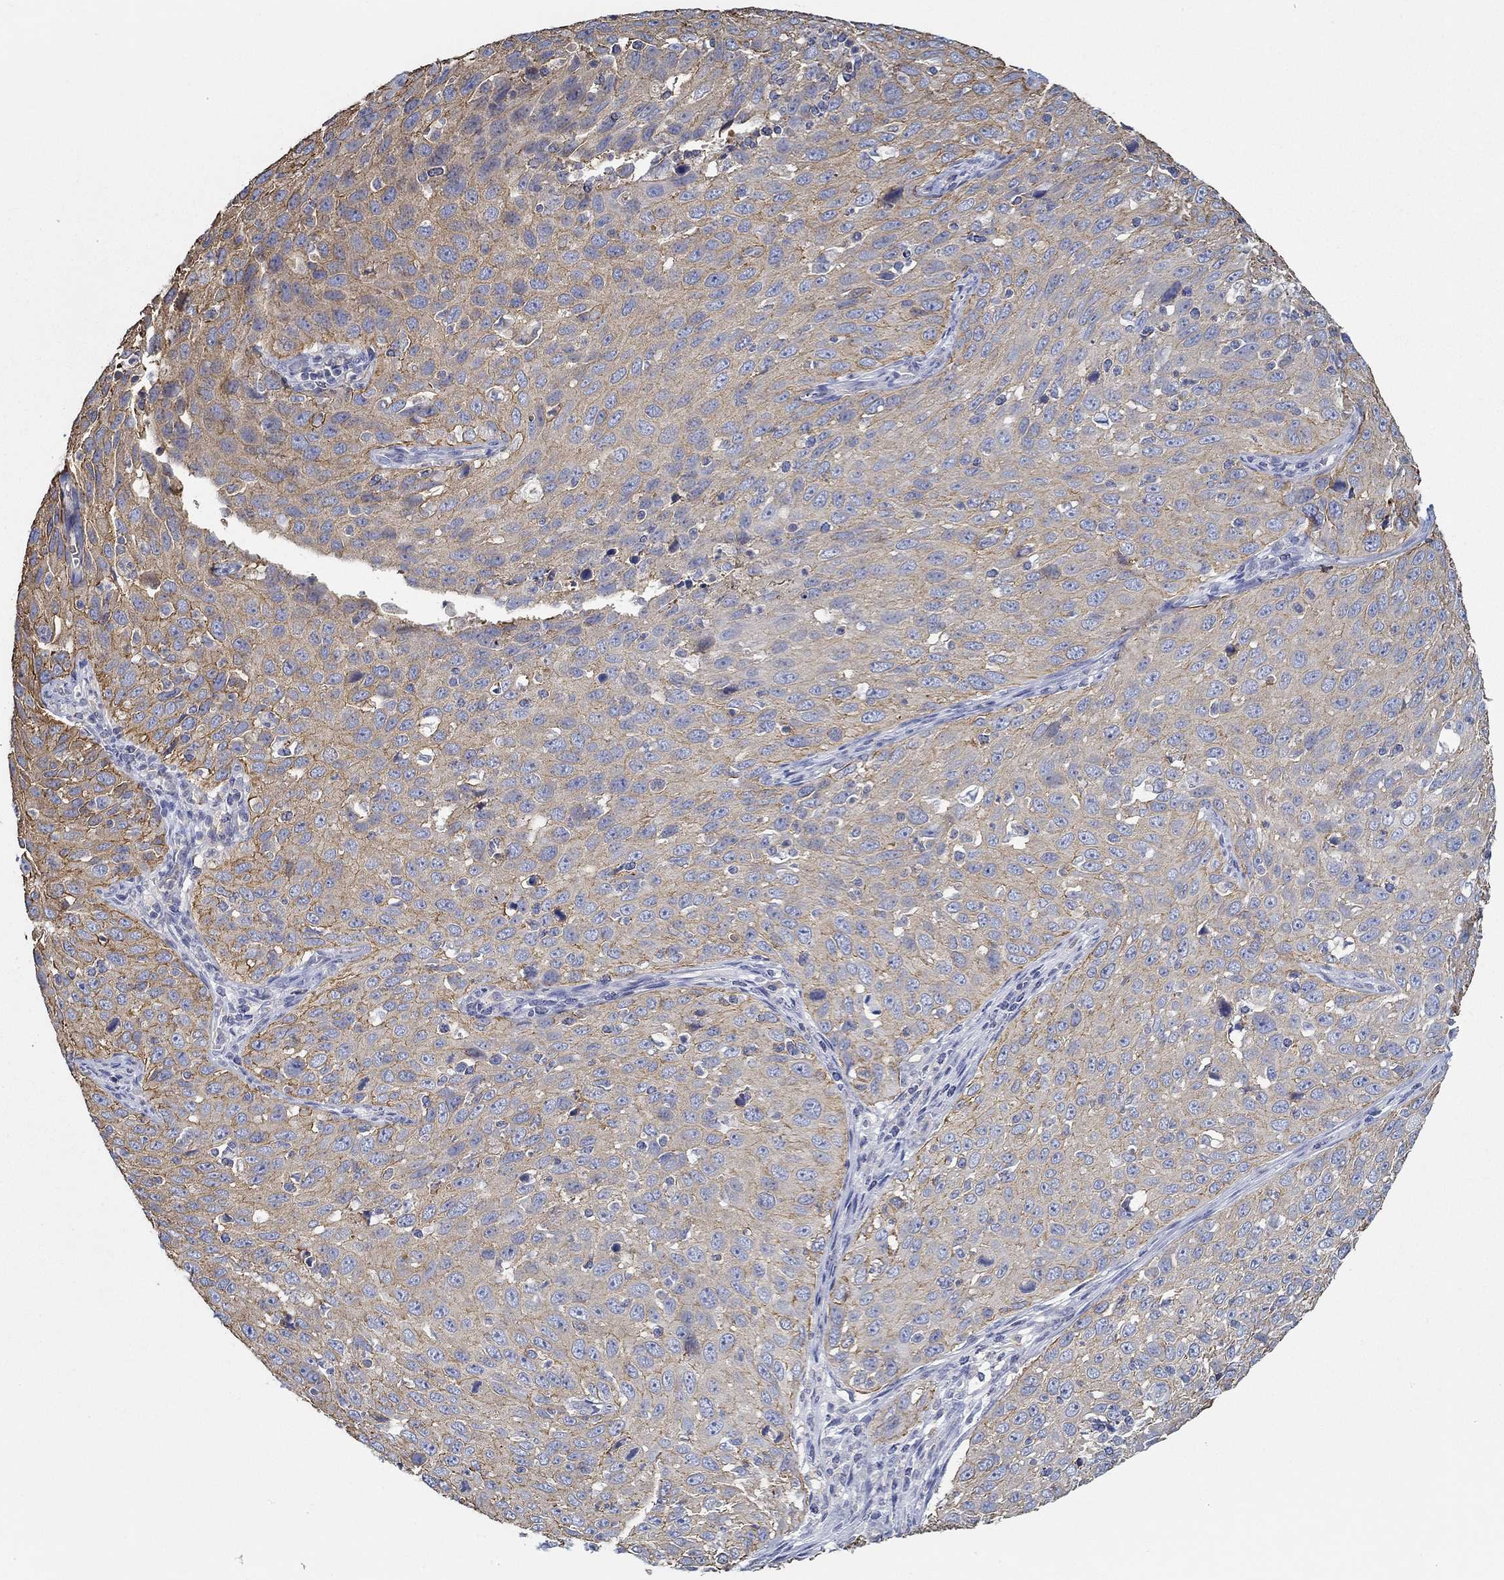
{"staining": {"intensity": "moderate", "quantity": "25%-75%", "location": "cytoplasmic/membranous"}, "tissue": "cervical cancer", "cell_type": "Tumor cells", "image_type": "cancer", "snomed": [{"axis": "morphology", "description": "Squamous cell carcinoma, NOS"}, {"axis": "topography", "description": "Cervix"}], "caption": "The immunohistochemical stain shows moderate cytoplasmic/membranous positivity in tumor cells of cervical cancer (squamous cell carcinoma) tissue.", "gene": "BBOF1", "patient": {"sex": "female", "age": 26}}